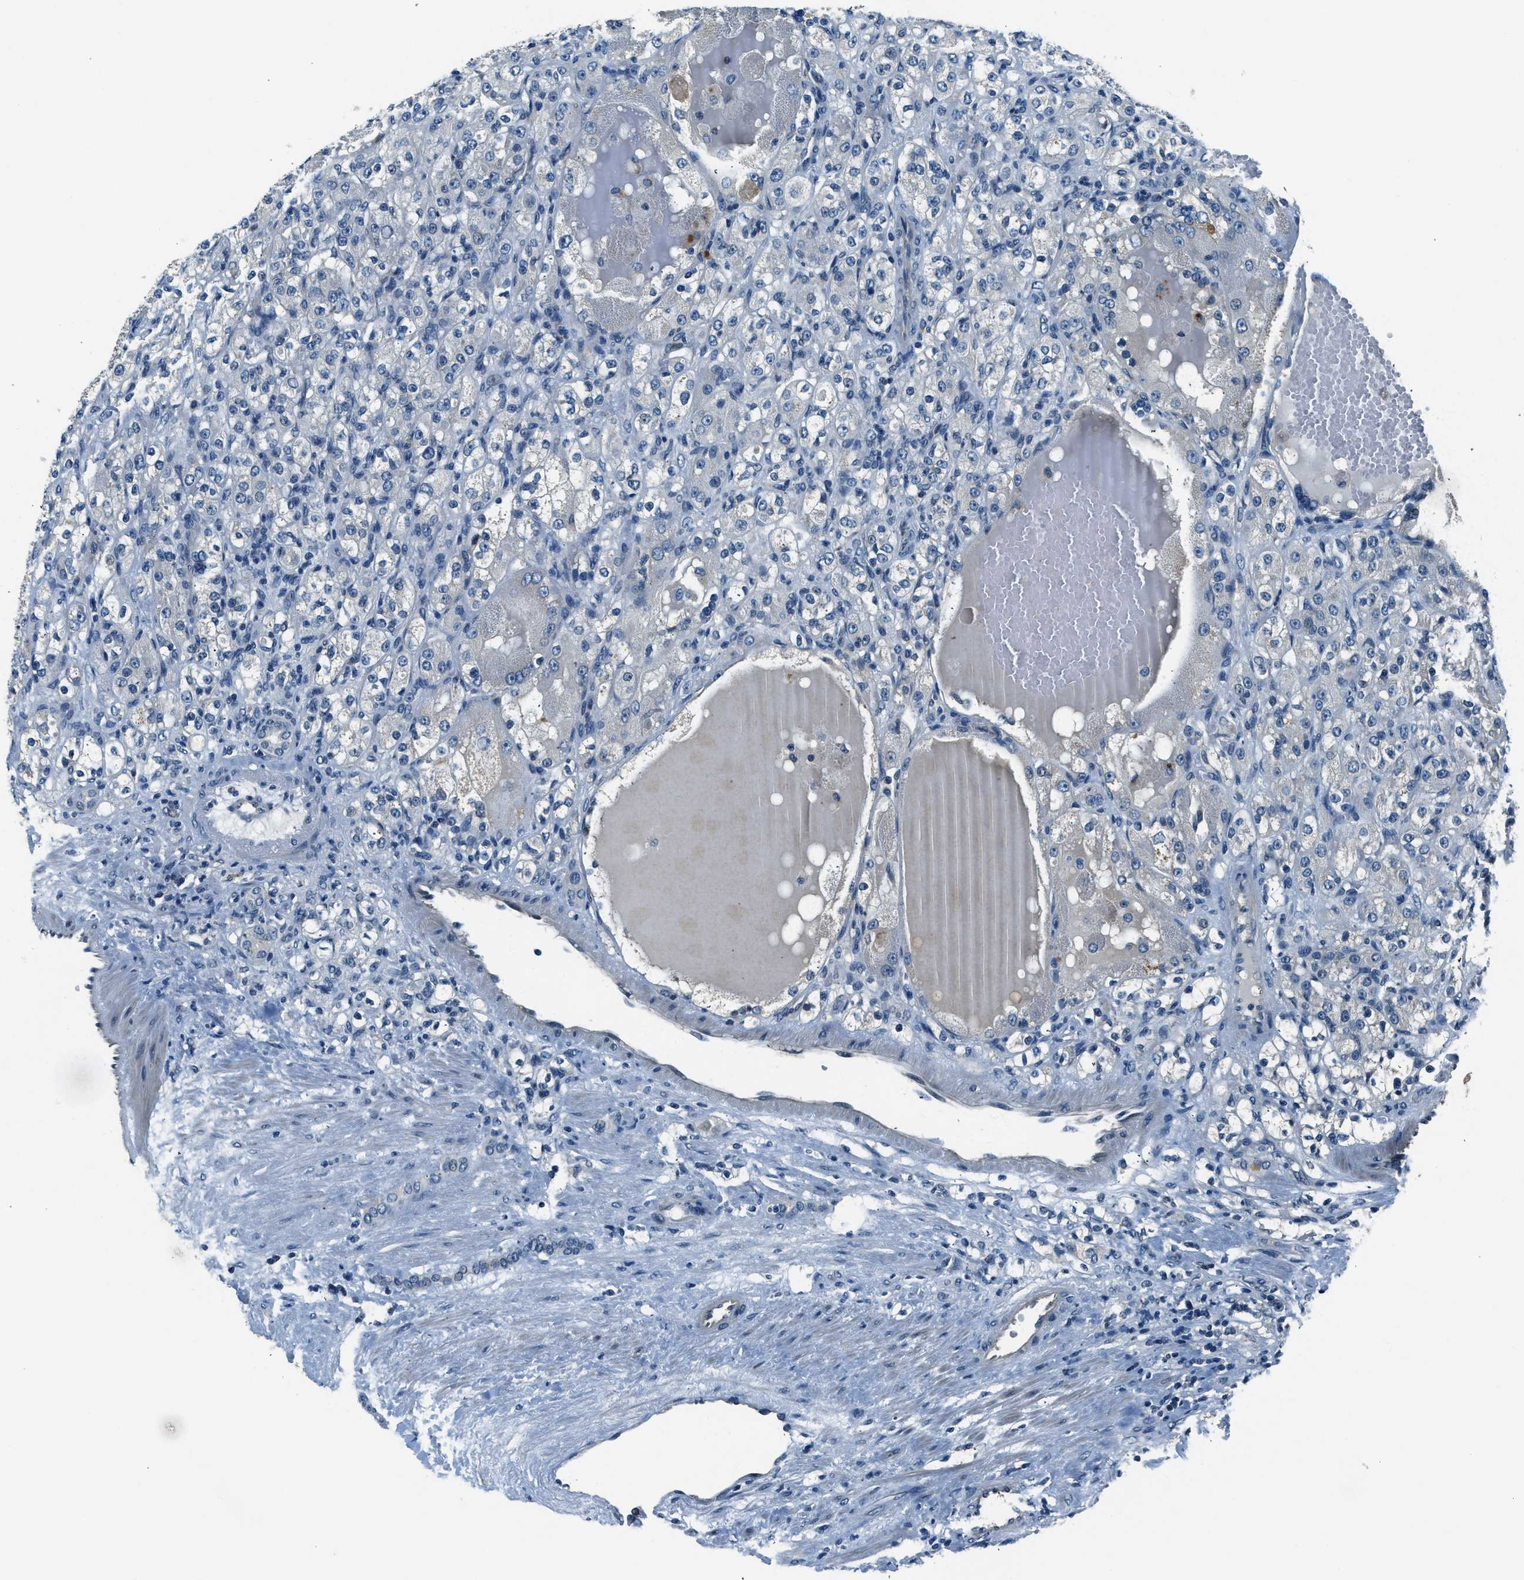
{"staining": {"intensity": "negative", "quantity": "none", "location": "none"}, "tissue": "renal cancer", "cell_type": "Tumor cells", "image_type": "cancer", "snomed": [{"axis": "morphology", "description": "Adenocarcinoma, NOS"}, {"axis": "topography", "description": "Kidney"}], "caption": "The image demonstrates no staining of tumor cells in renal cancer (adenocarcinoma).", "gene": "NME8", "patient": {"sex": "male", "age": 61}}